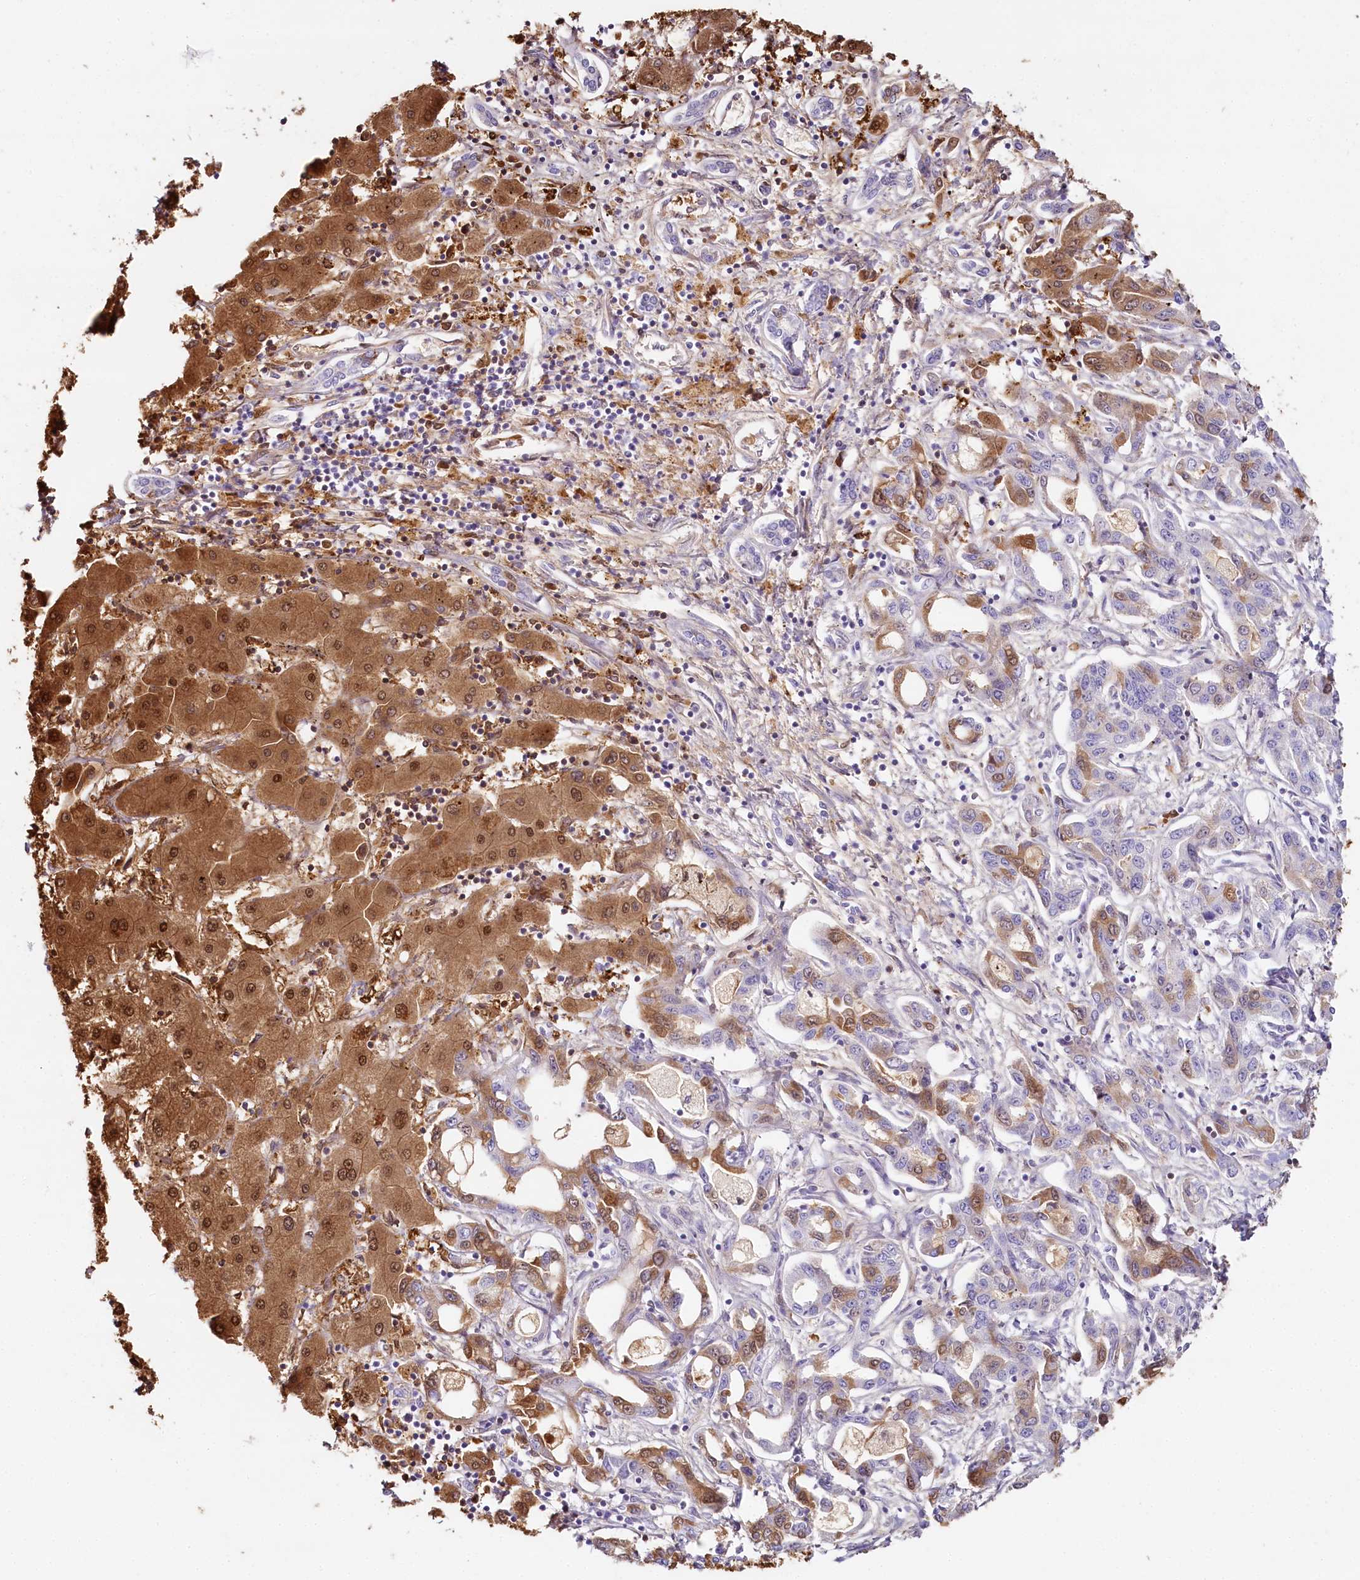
{"staining": {"intensity": "moderate", "quantity": "<25%", "location": "cytoplasmic/membranous,nuclear"}, "tissue": "liver cancer", "cell_type": "Tumor cells", "image_type": "cancer", "snomed": [{"axis": "morphology", "description": "Cholangiocarcinoma"}, {"axis": "topography", "description": "Liver"}], "caption": "Protein staining by immunohistochemistry displays moderate cytoplasmic/membranous and nuclear staining in about <25% of tumor cells in liver cholangiocarcinoma.", "gene": "HPD", "patient": {"sex": "male", "age": 59}}